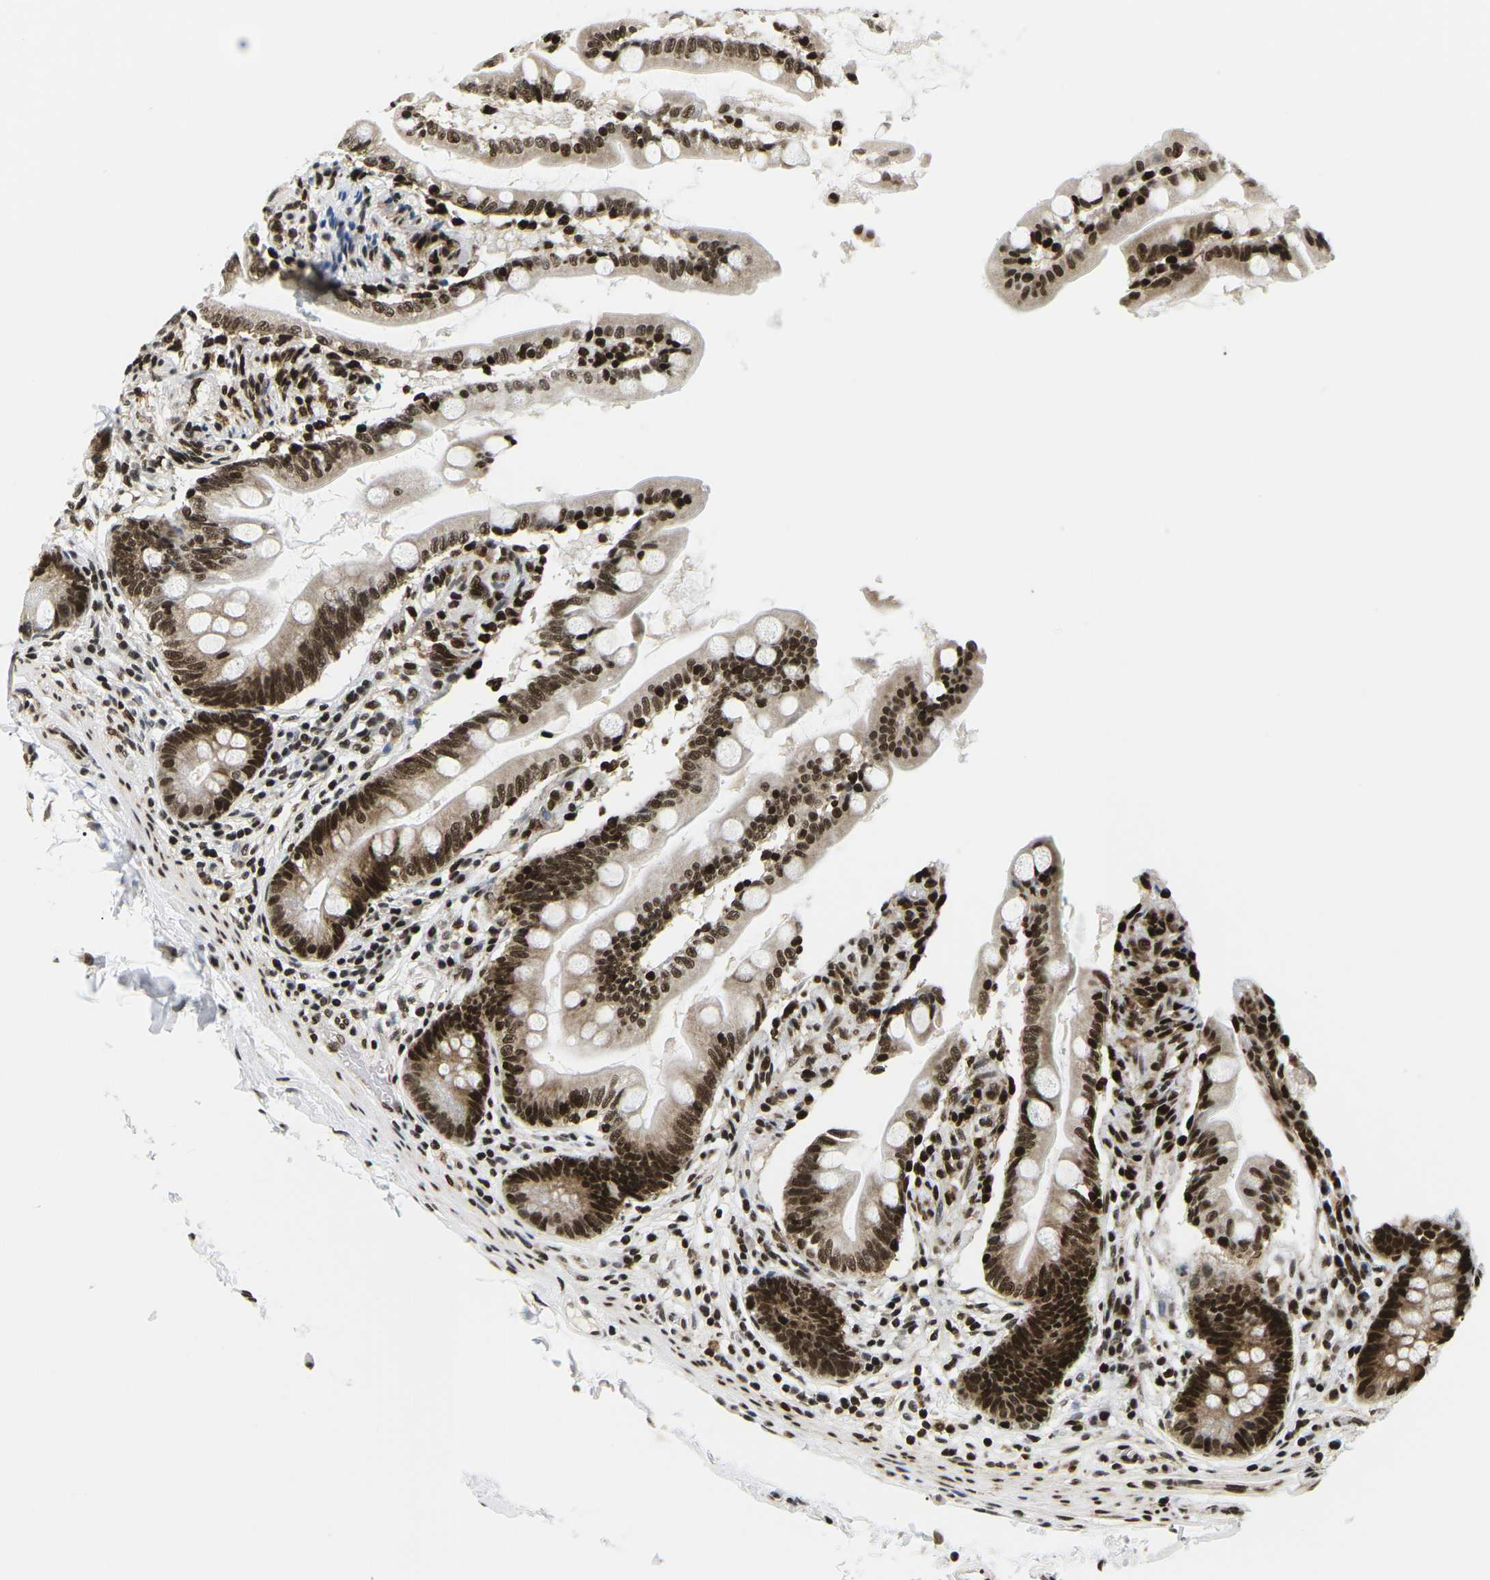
{"staining": {"intensity": "strong", "quantity": ">75%", "location": "cytoplasmic/membranous,nuclear"}, "tissue": "small intestine", "cell_type": "Glandular cells", "image_type": "normal", "snomed": [{"axis": "morphology", "description": "Normal tissue, NOS"}, {"axis": "topography", "description": "Small intestine"}], "caption": "A brown stain labels strong cytoplasmic/membranous,nuclear staining of a protein in glandular cells of unremarkable small intestine. The staining was performed using DAB, with brown indicating positive protein expression. Nuclei are stained blue with hematoxylin.", "gene": "CELF1", "patient": {"sex": "female", "age": 56}}